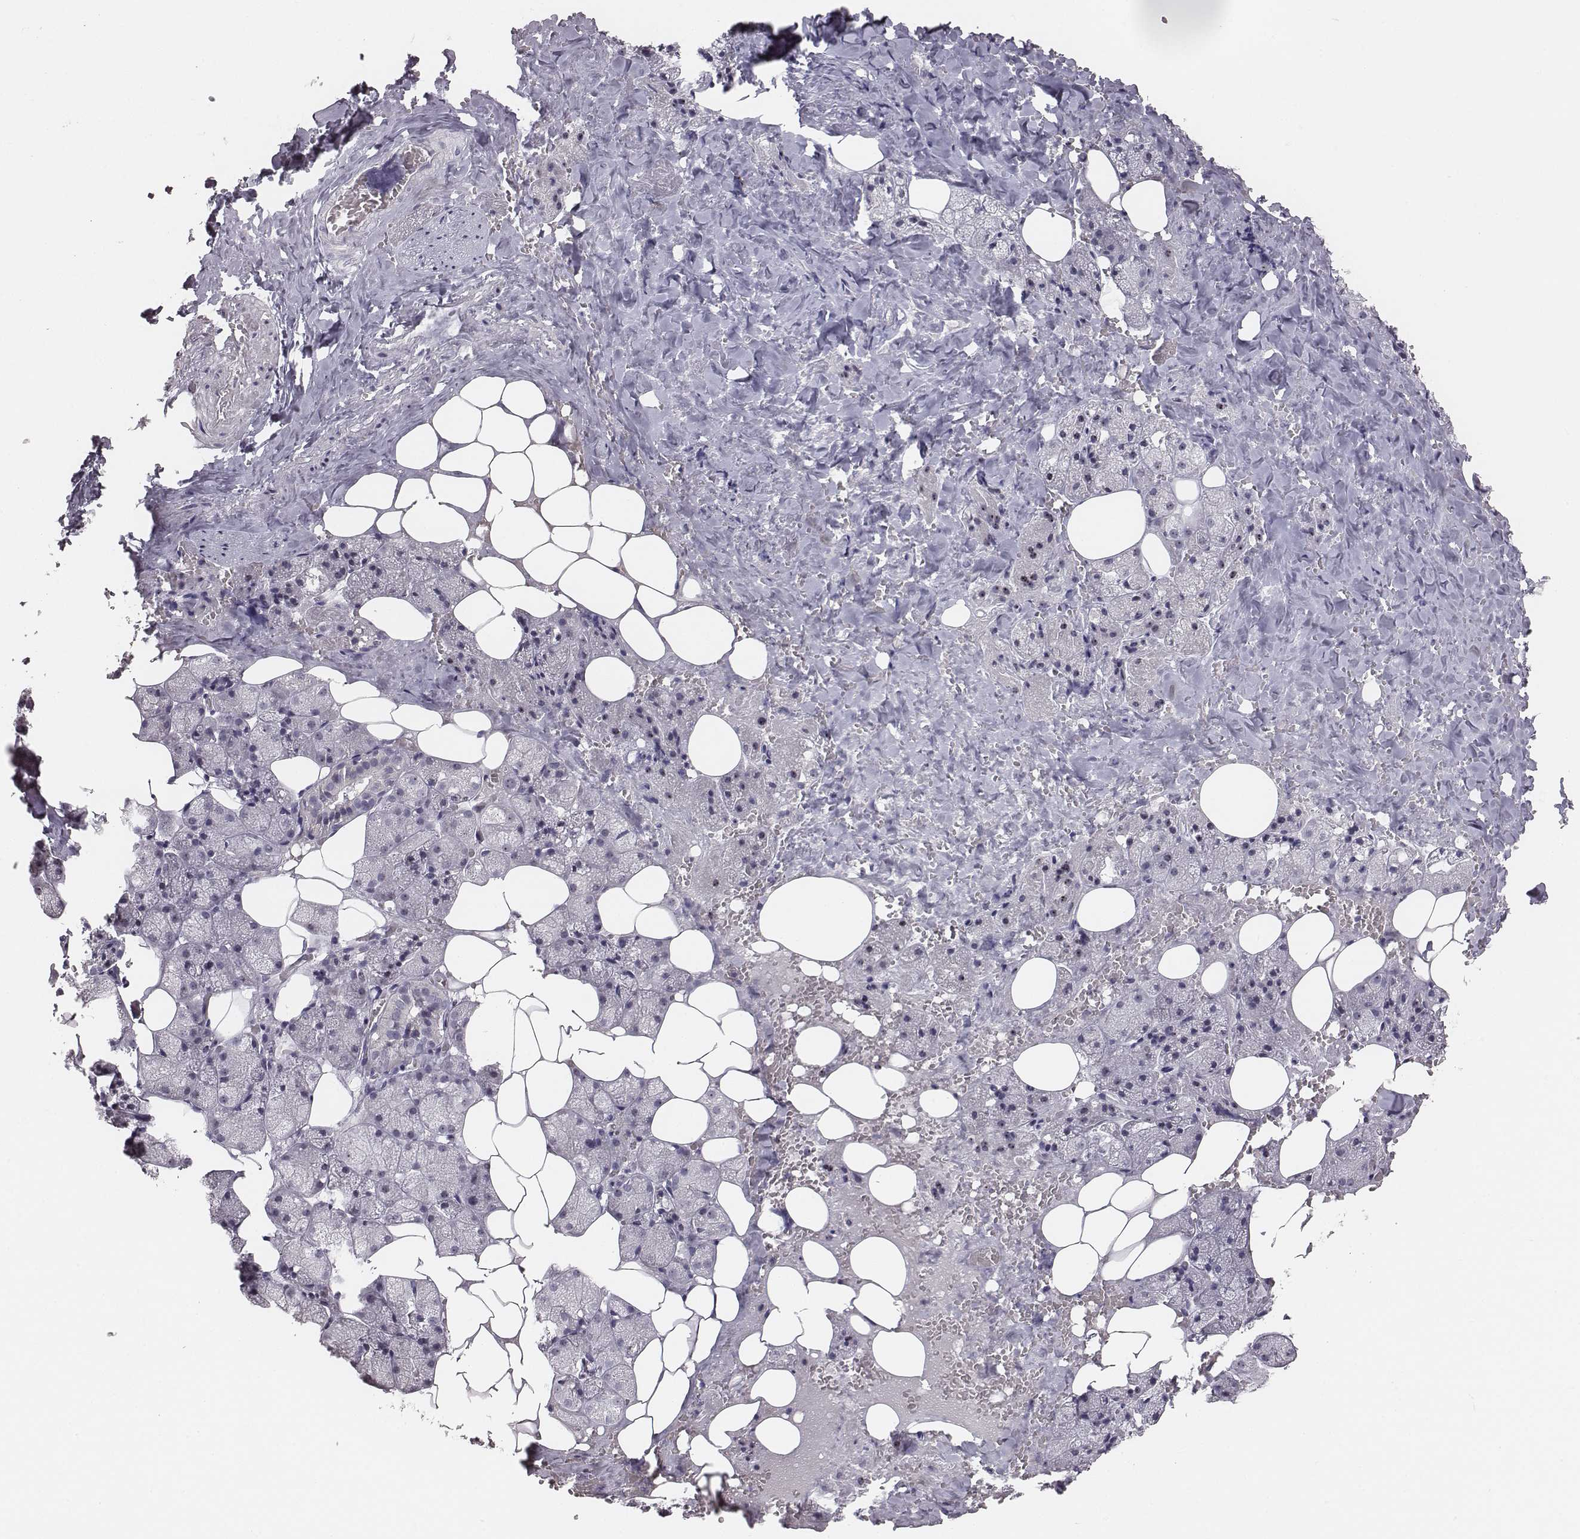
{"staining": {"intensity": "negative", "quantity": "none", "location": "none"}, "tissue": "salivary gland", "cell_type": "Glandular cells", "image_type": "normal", "snomed": [{"axis": "morphology", "description": "Normal tissue, NOS"}, {"axis": "topography", "description": "Salivary gland"}], "caption": "Immunohistochemistry histopathology image of benign salivary gland: salivary gland stained with DAB (3,3'-diaminobenzidine) displays no significant protein positivity in glandular cells. (DAB IHC visualized using brightfield microscopy, high magnification).", "gene": "NIFK", "patient": {"sex": "male", "age": 38}}